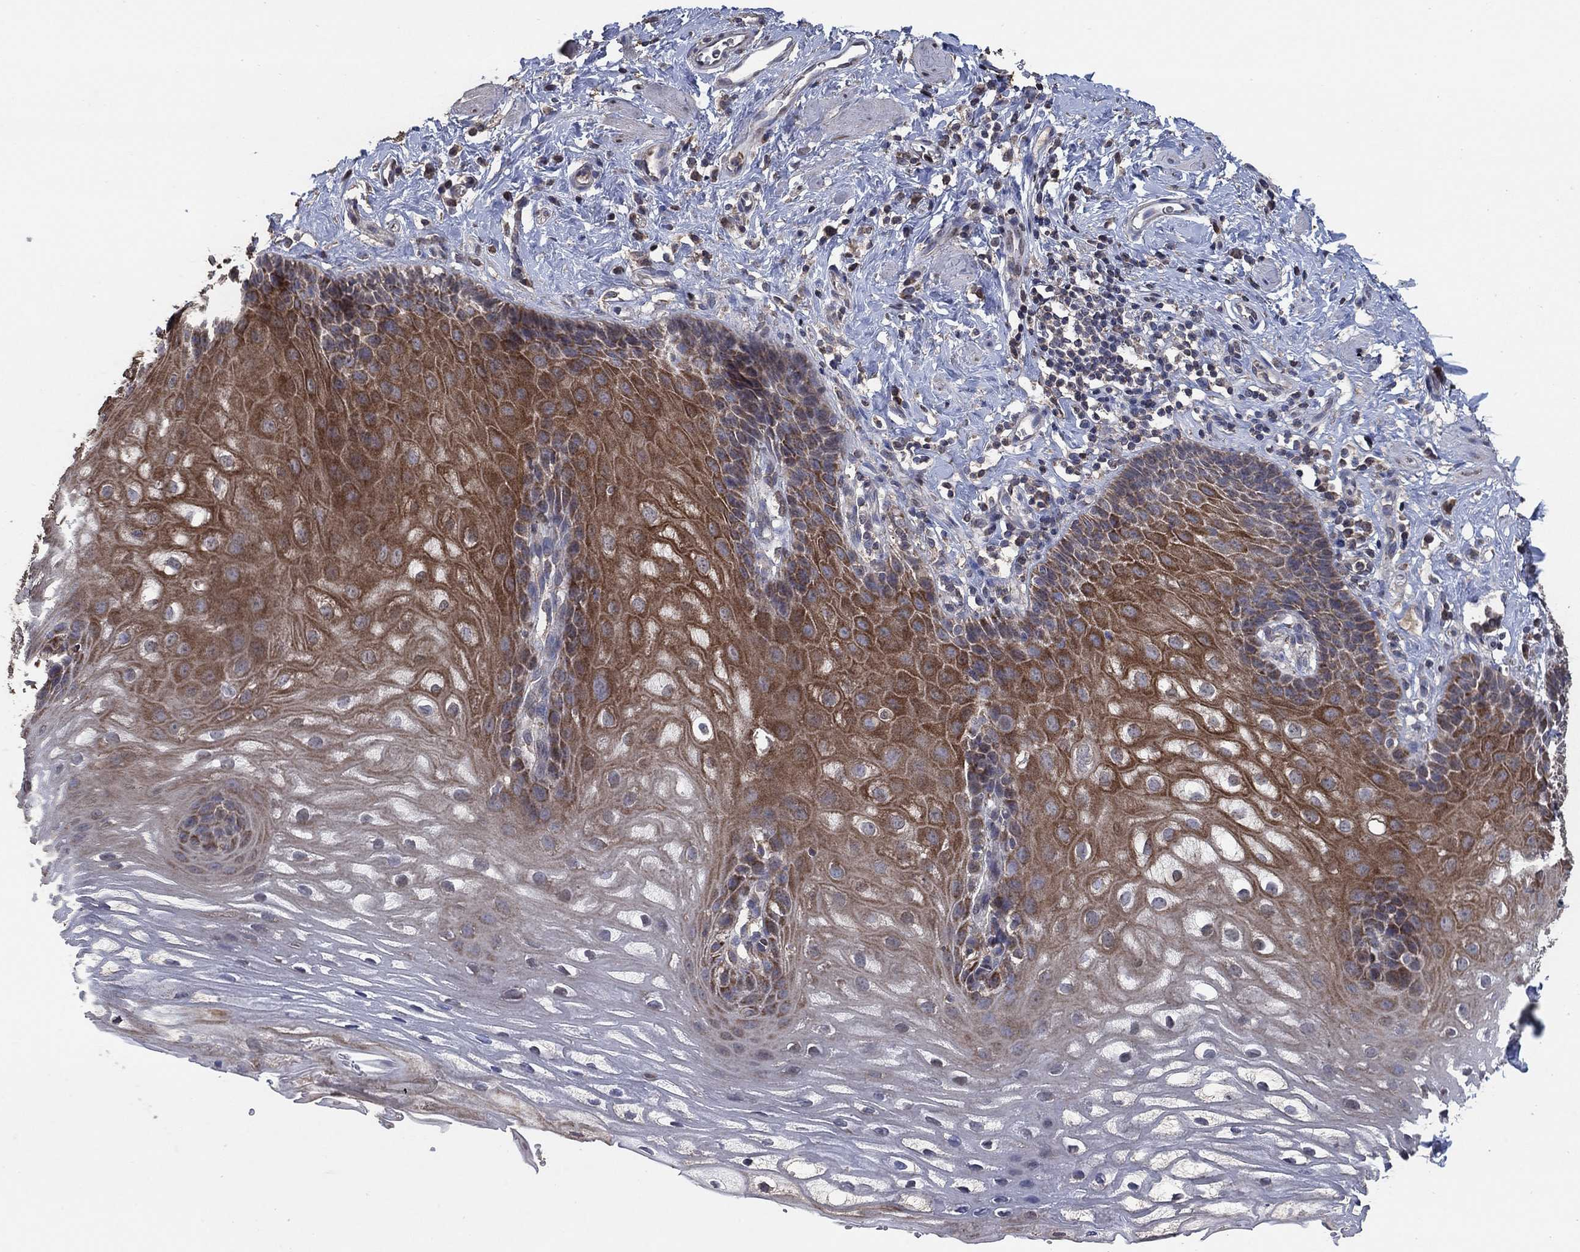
{"staining": {"intensity": "moderate", "quantity": "25%-75%", "location": "cytoplasmic/membranous"}, "tissue": "esophagus", "cell_type": "Squamous epithelial cells", "image_type": "normal", "snomed": [{"axis": "morphology", "description": "Normal tissue, NOS"}, {"axis": "topography", "description": "Esophagus"}], "caption": "Immunohistochemical staining of unremarkable esophagus reveals medium levels of moderate cytoplasmic/membranous positivity in approximately 25%-75% of squamous epithelial cells.", "gene": "MRPS24", "patient": {"sex": "male", "age": 64}}